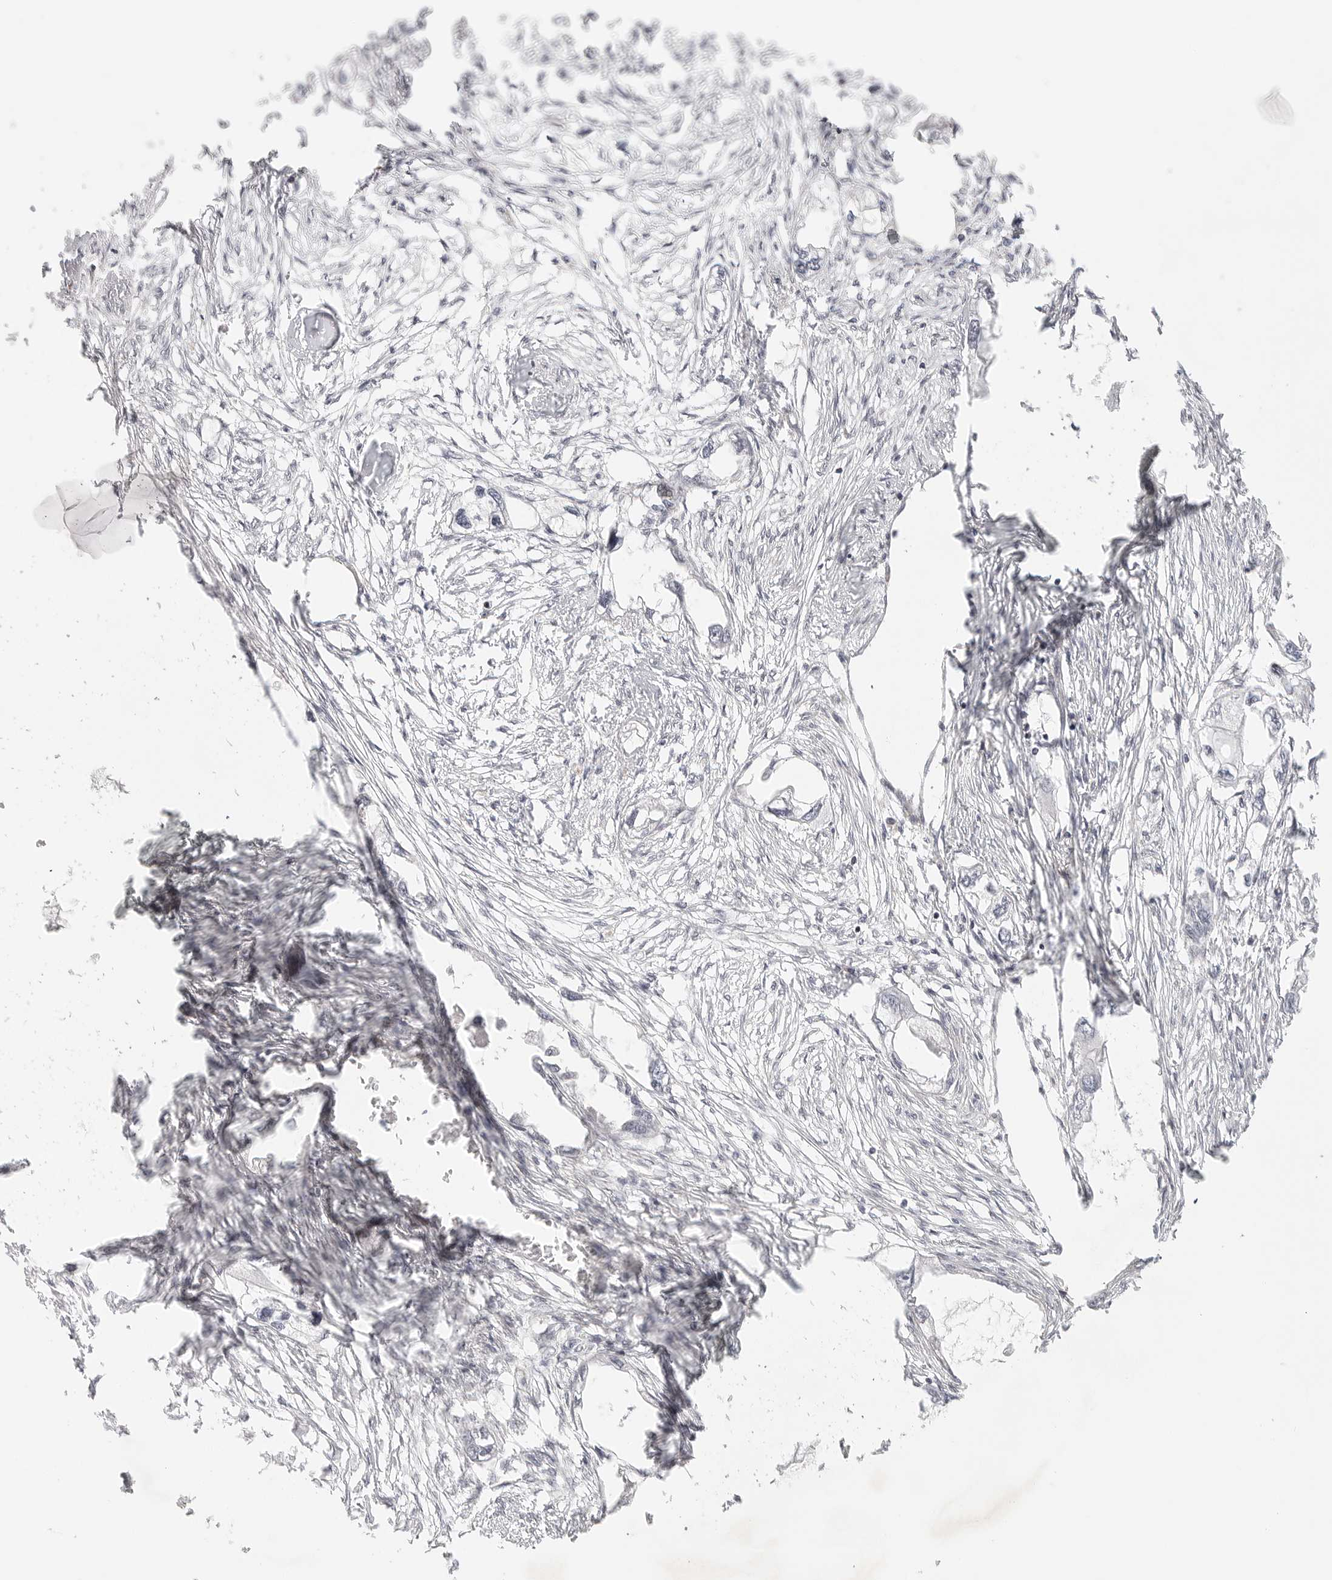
{"staining": {"intensity": "negative", "quantity": "none", "location": "none"}, "tissue": "endometrial cancer", "cell_type": "Tumor cells", "image_type": "cancer", "snomed": [{"axis": "morphology", "description": "Adenocarcinoma, NOS"}, {"axis": "morphology", "description": "Adenocarcinoma, metastatic, NOS"}, {"axis": "topography", "description": "Adipose tissue"}, {"axis": "topography", "description": "Endometrium"}], "caption": "High power microscopy histopathology image of an immunohistochemistry (IHC) micrograph of endometrial cancer (adenocarcinoma), revealing no significant positivity in tumor cells.", "gene": "HDAC6", "patient": {"sex": "female", "age": 67}}